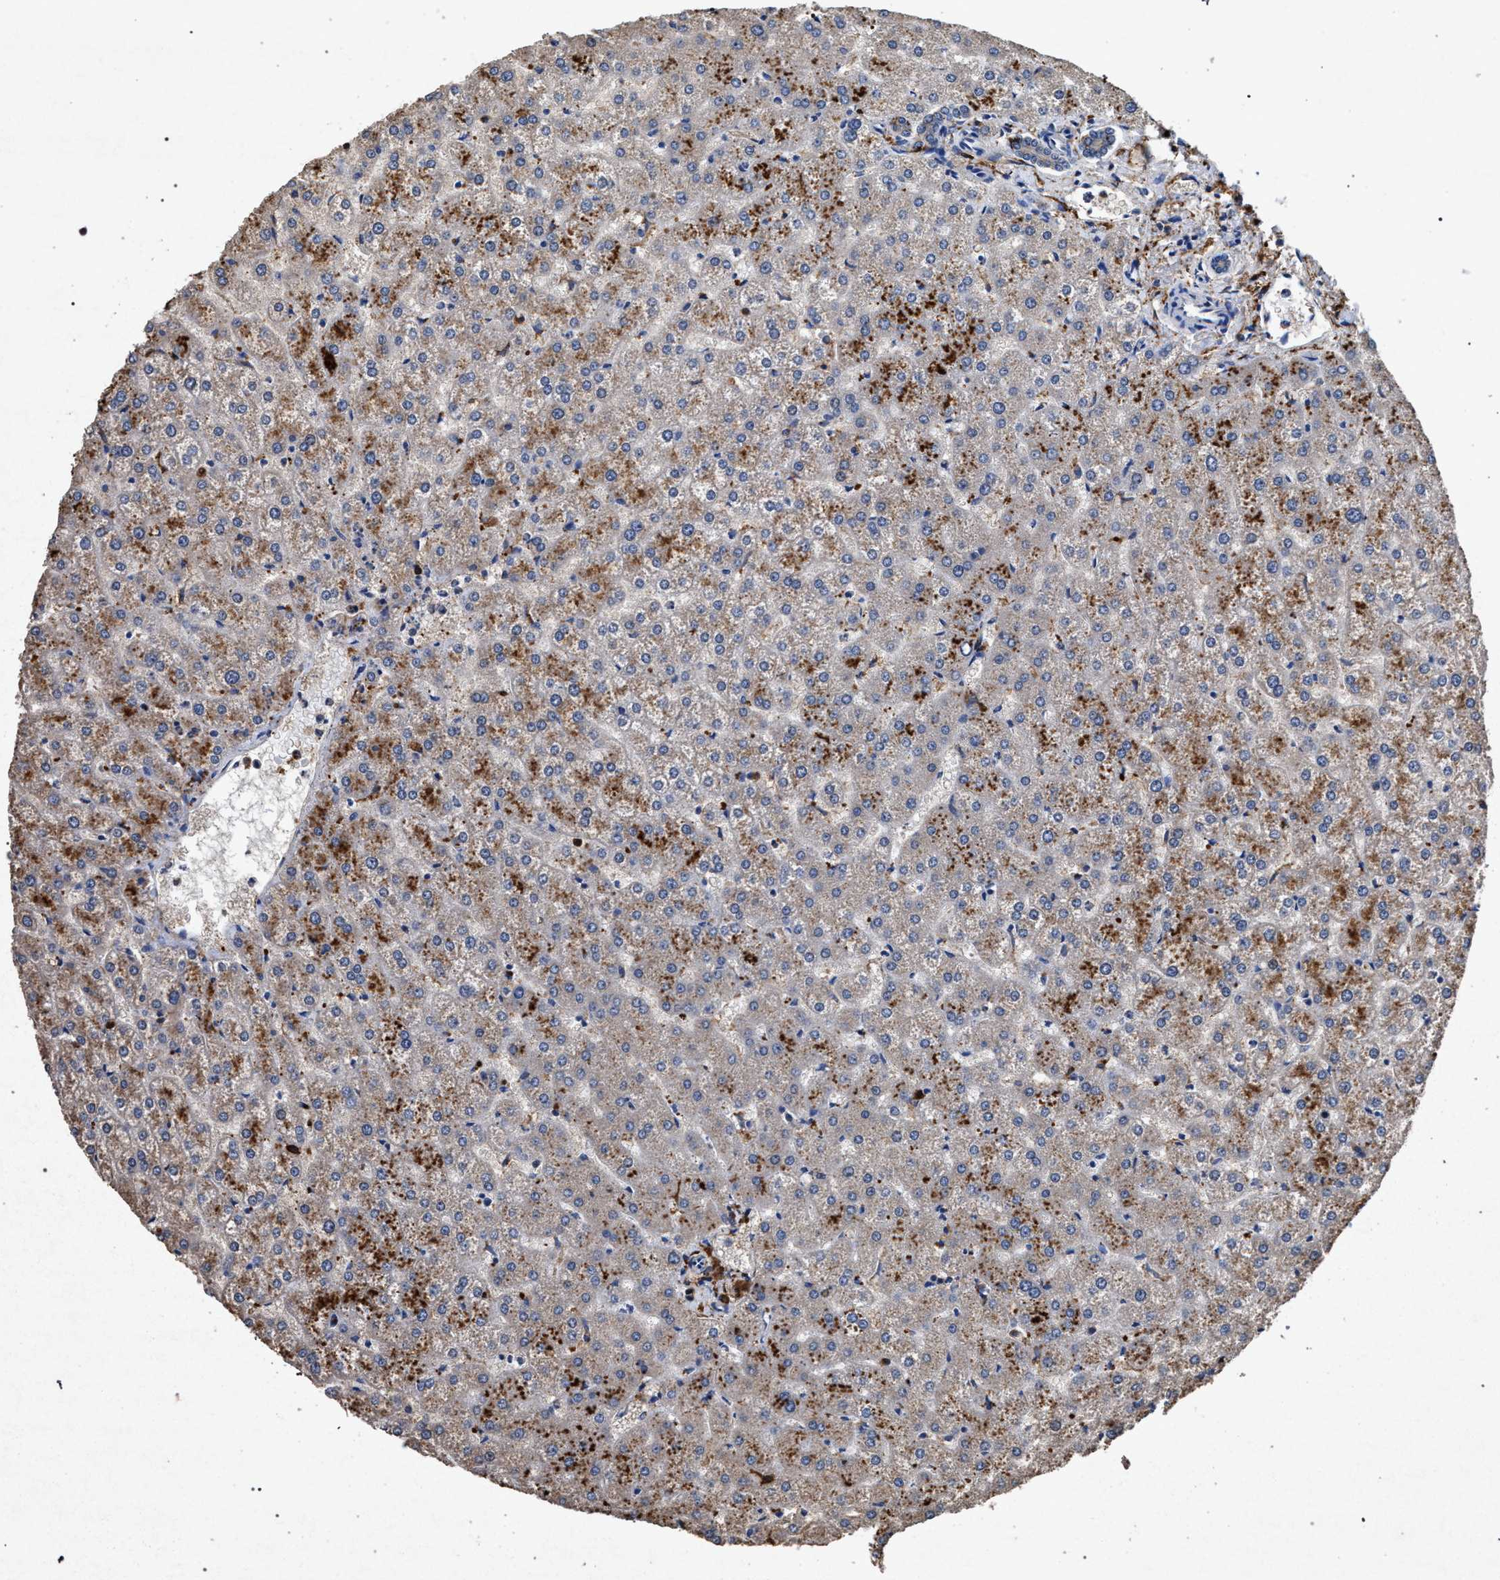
{"staining": {"intensity": "negative", "quantity": "none", "location": "none"}, "tissue": "liver", "cell_type": "Cholangiocytes", "image_type": "normal", "snomed": [{"axis": "morphology", "description": "Normal tissue, NOS"}, {"axis": "topography", "description": "Liver"}], "caption": "A high-resolution histopathology image shows immunohistochemistry staining of benign liver, which demonstrates no significant expression in cholangiocytes.", "gene": "MARCKS", "patient": {"sex": "female", "age": 32}}